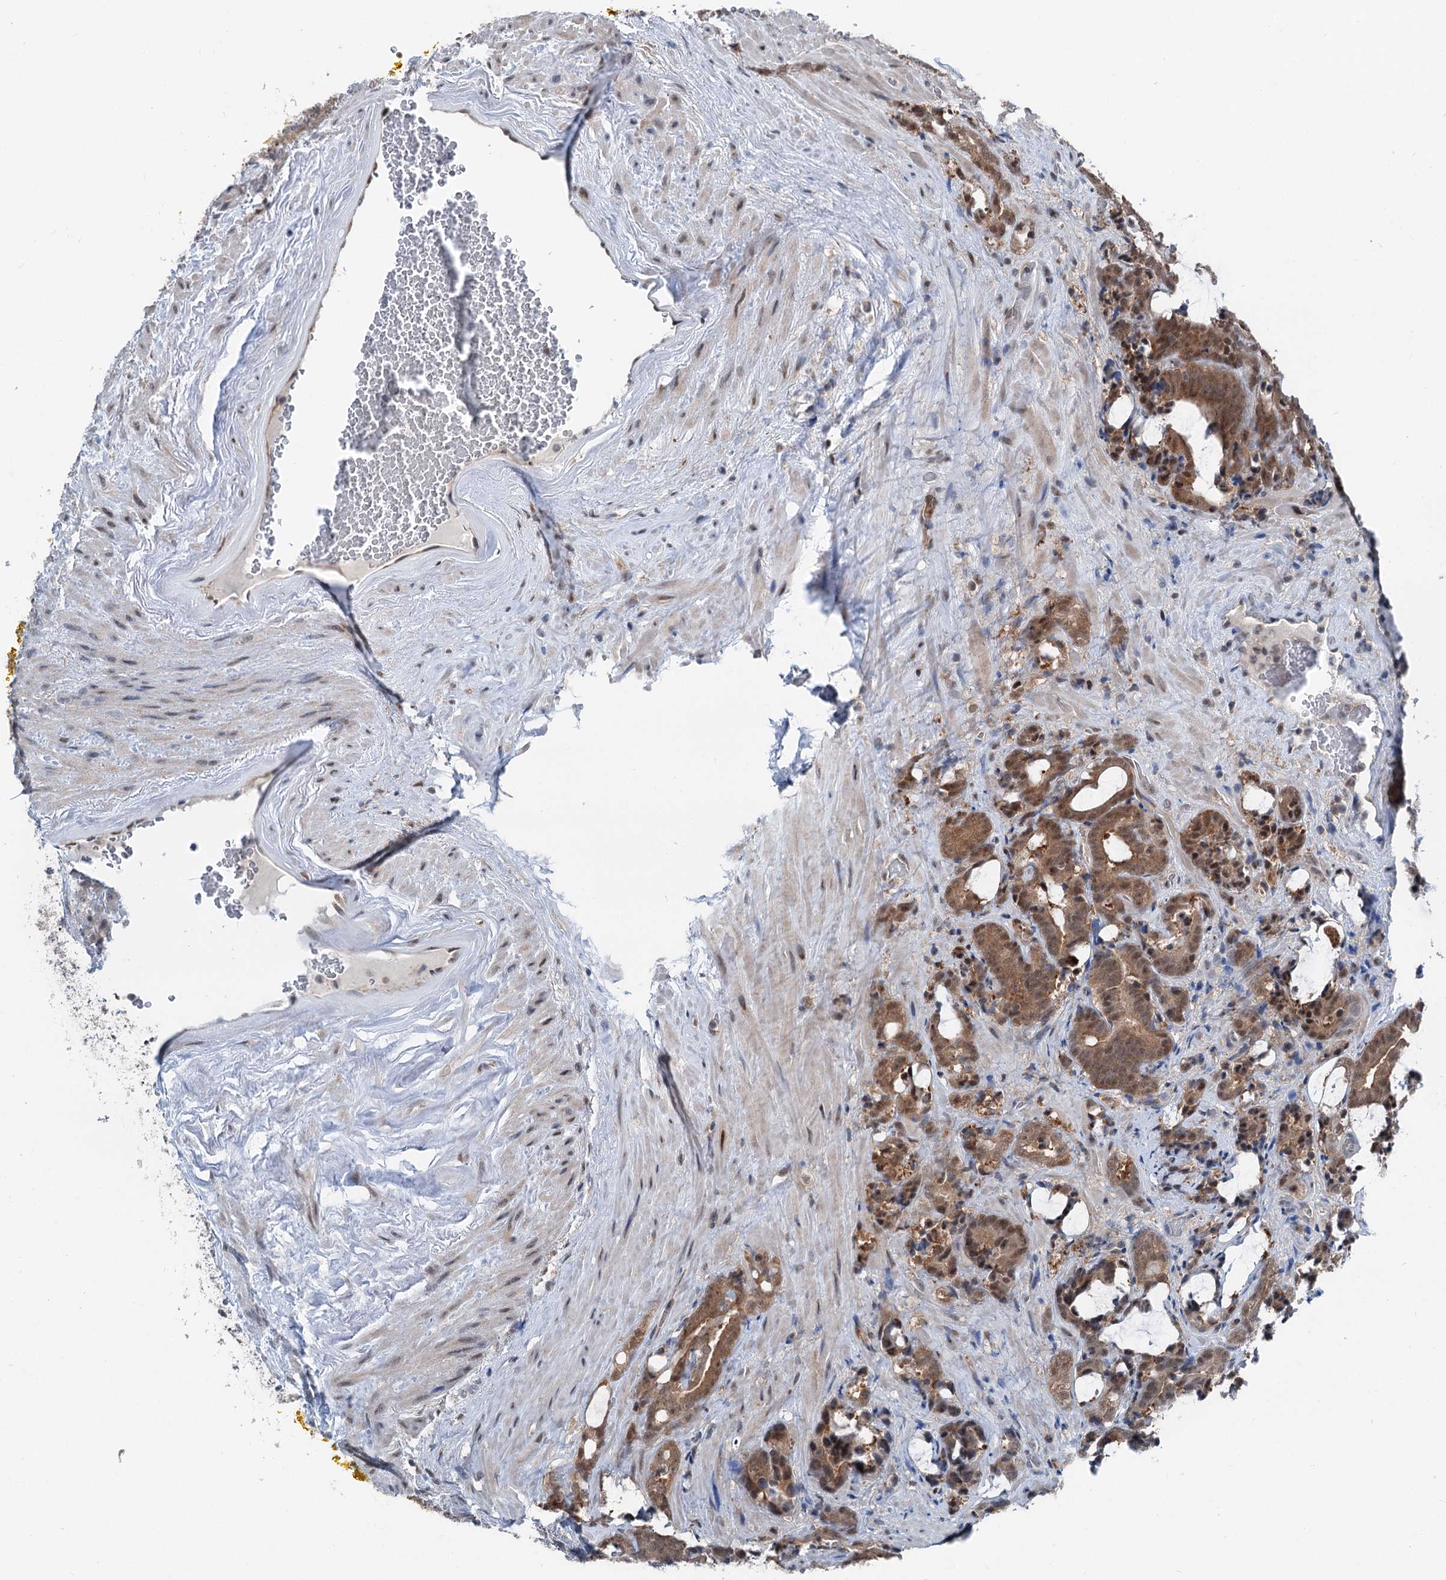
{"staining": {"intensity": "moderate", "quantity": ">75%", "location": "cytoplasmic/membranous,nuclear"}, "tissue": "prostate cancer", "cell_type": "Tumor cells", "image_type": "cancer", "snomed": [{"axis": "morphology", "description": "Adenocarcinoma, High grade"}, {"axis": "topography", "description": "Prostate and seminal vesicle, NOS"}], "caption": "Human high-grade adenocarcinoma (prostate) stained with a protein marker reveals moderate staining in tumor cells.", "gene": "PSMD13", "patient": {"sex": "male", "age": 67}}